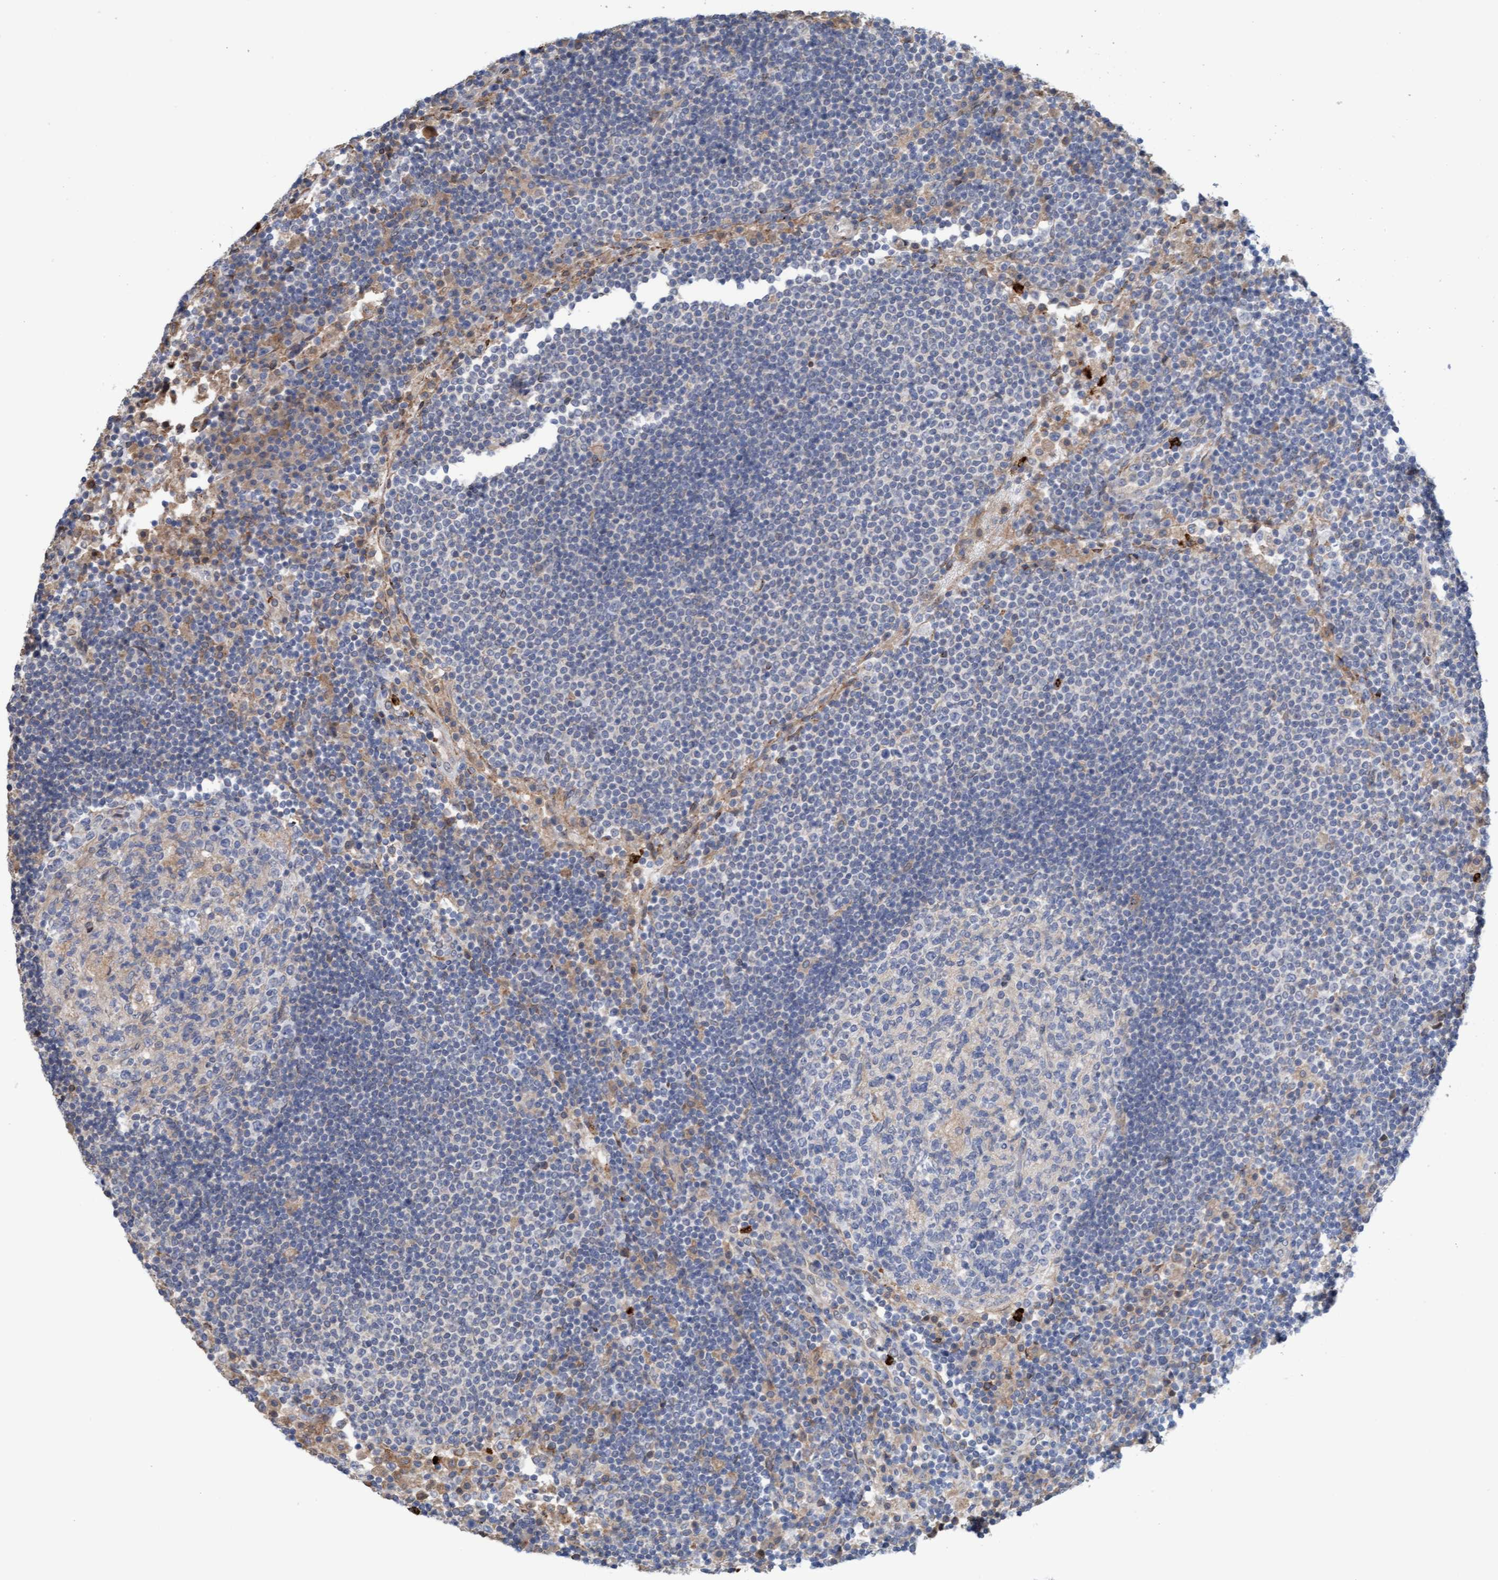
{"staining": {"intensity": "negative", "quantity": "none", "location": "none"}, "tissue": "lymph node", "cell_type": "Germinal center cells", "image_type": "normal", "snomed": [{"axis": "morphology", "description": "Normal tissue, NOS"}, {"axis": "topography", "description": "Lymph node"}], "caption": "A high-resolution histopathology image shows immunohistochemistry staining of unremarkable lymph node, which displays no significant expression in germinal center cells. Brightfield microscopy of IHC stained with DAB (brown) and hematoxylin (blue), captured at high magnification.", "gene": "MMP8", "patient": {"sex": "female", "age": 53}}